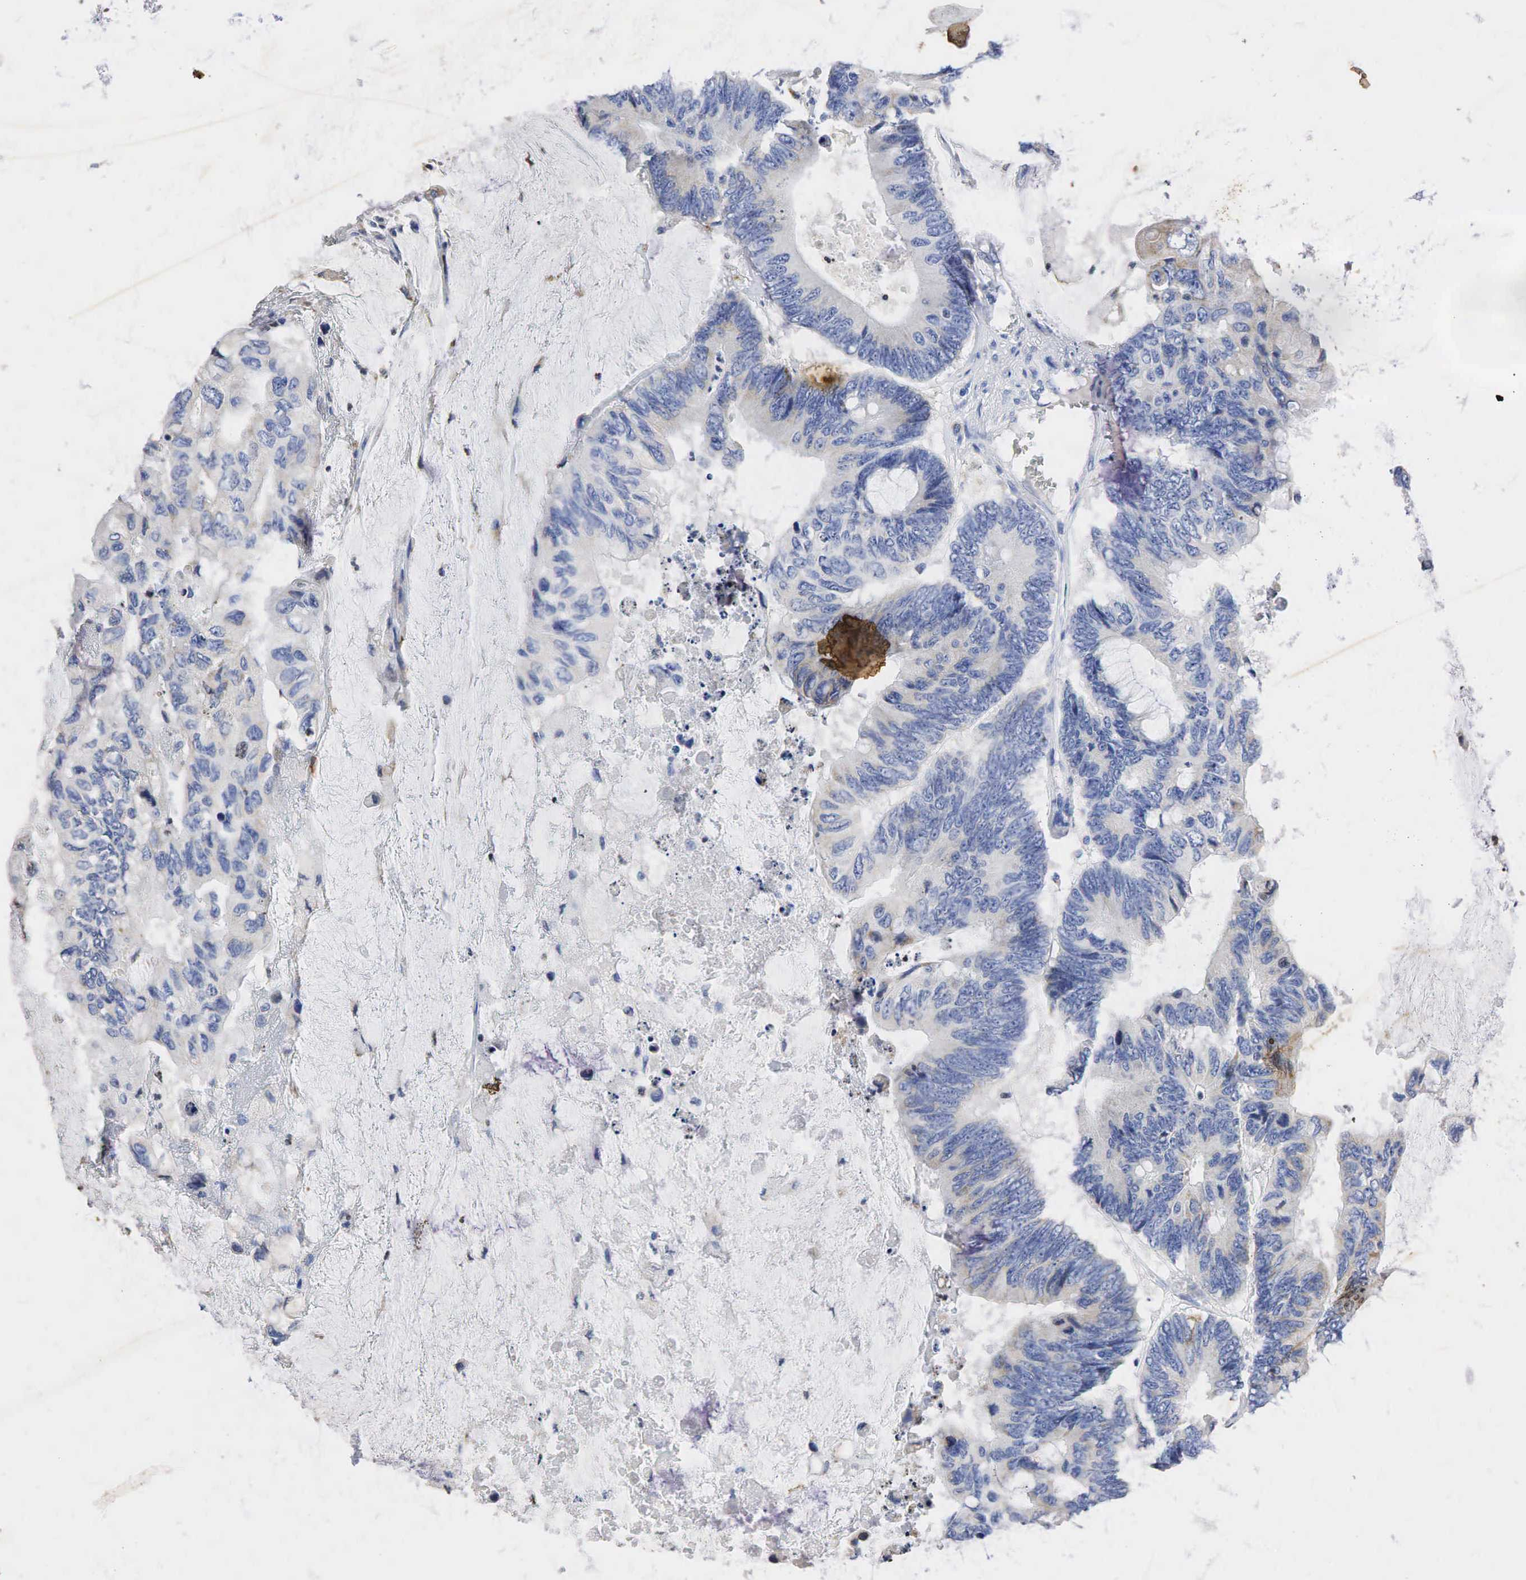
{"staining": {"intensity": "weak", "quantity": ">75%", "location": "cytoplasmic/membranous"}, "tissue": "colorectal cancer", "cell_type": "Tumor cells", "image_type": "cancer", "snomed": [{"axis": "morphology", "description": "Adenocarcinoma, NOS"}, {"axis": "topography", "description": "Colon"}], "caption": "The micrograph reveals a brown stain indicating the presence of a protein in the cytoplasmic/membranous of tumor cells in colorectal adenocarcinoma.", "gene": "SYP", "patient": {"sex": "male", "age": 65}}